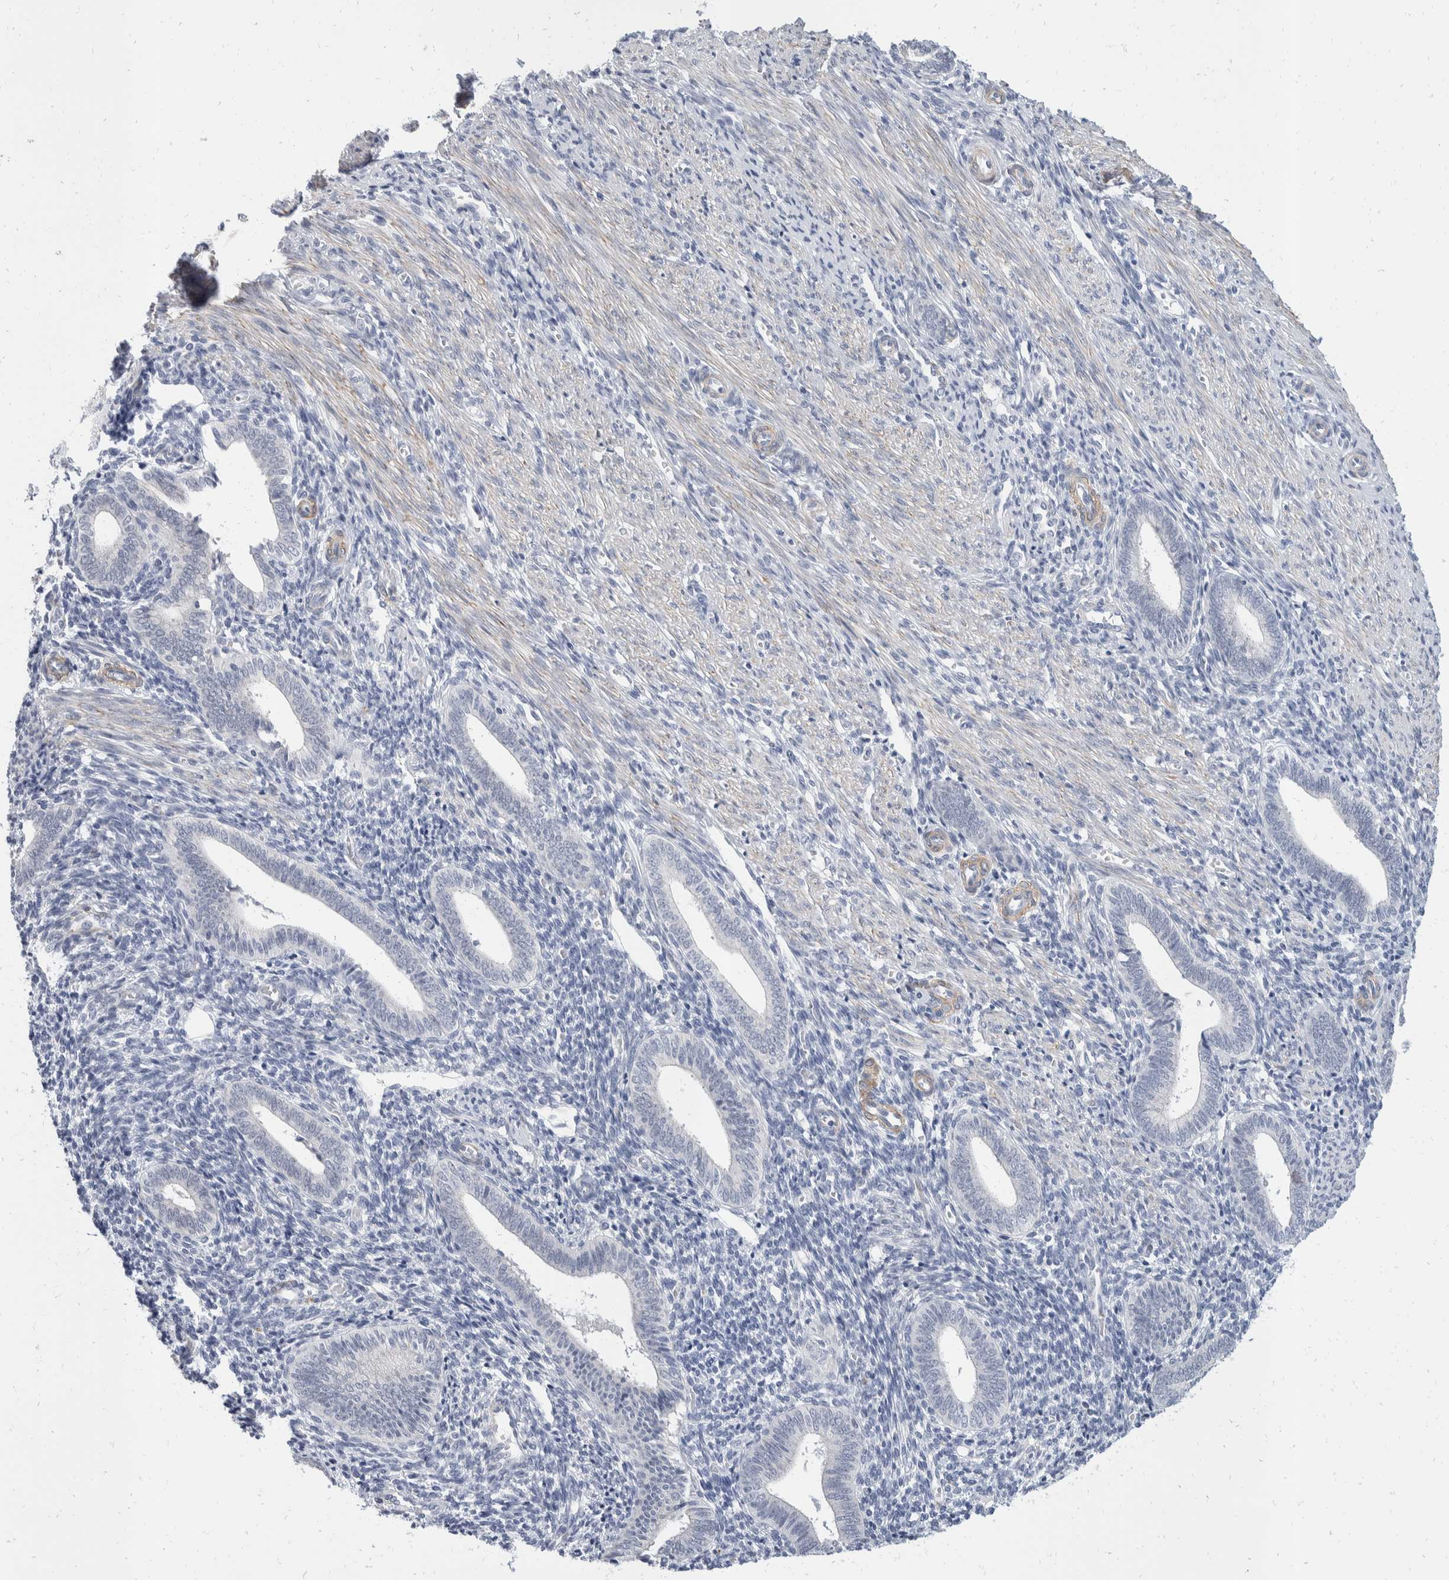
{"staining": {"intensity": "negative", "quantity": "none", "location": "none"}, "tissue": "endometrium", "cell_type": "Cells in endometrial stroma", "image_type": "normal", "snomed": [{"axis": "morphology", "description": "Normal tissue, NOS"}, {"axis": "topography", "description": "Uterus"}, {"axis": "topography", "description": "Endometrium"}], "caption": "Immunohistochemistry micrograph of unremarkable human endometrium stained for a protein (brown), which shows no staining in cells in endometrial stroma.", "gene": "CATSPERD", "patient": {"sex": "female", "age": 33}}